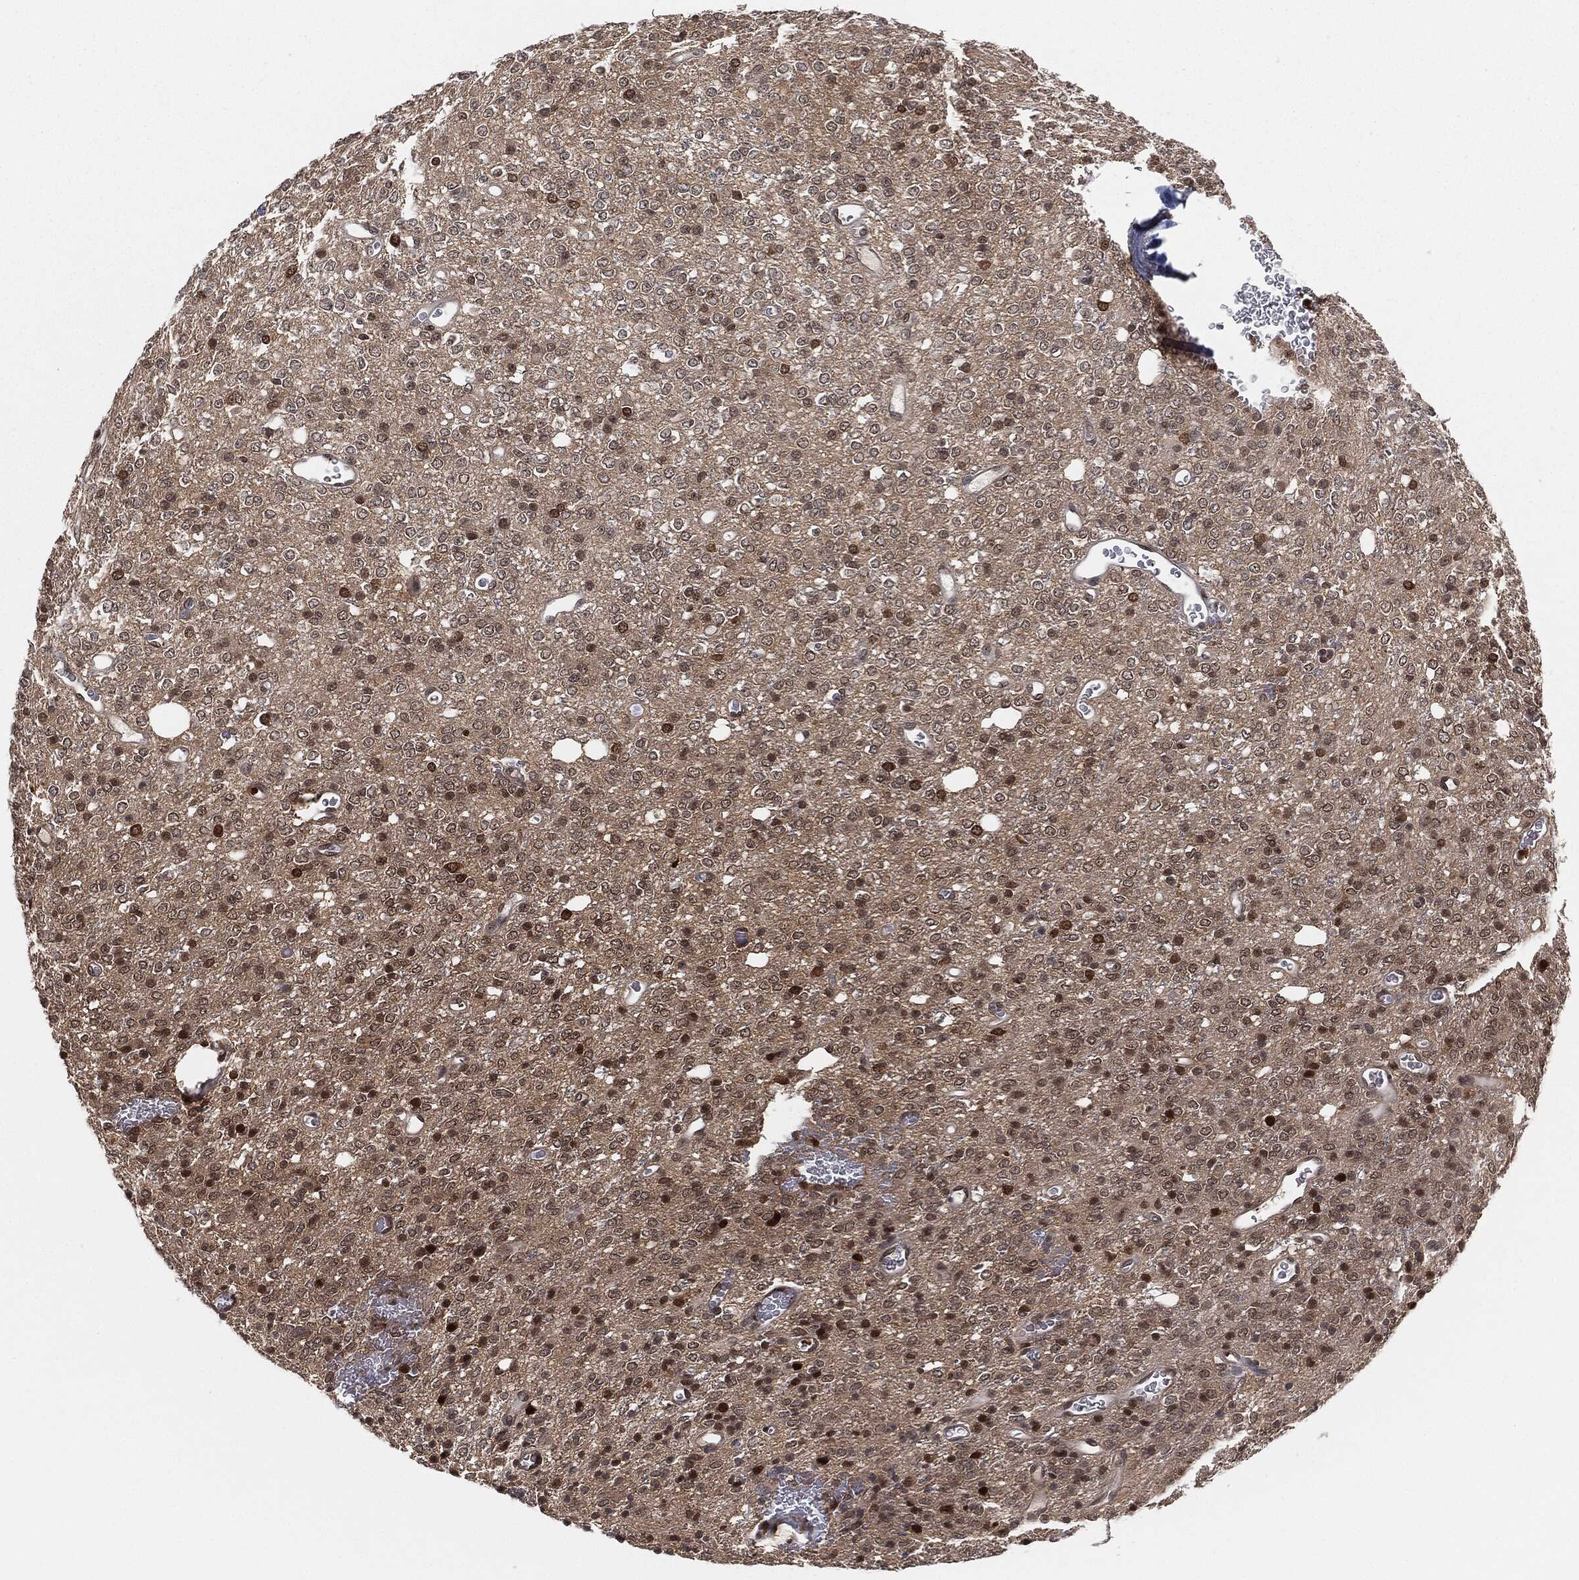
{"staining": {"intensity": "negative", "quantity": "none", "location": "none"}, "tissue": "glioma", "cell_type": "Tumor cells", "image_type": "cancer", "snomed": [{"axis": "morphology", "description": "Glioma, malignant, Low grade"}, {"axis": "topography", "description": "Brain"}], "caption": "Photomicrograph shows no significant protein positivity in tumor cells of malignant glioma (low-grade).", "gene": "CAPRIN2", "patient": {"sex": "female", "age": 45}}